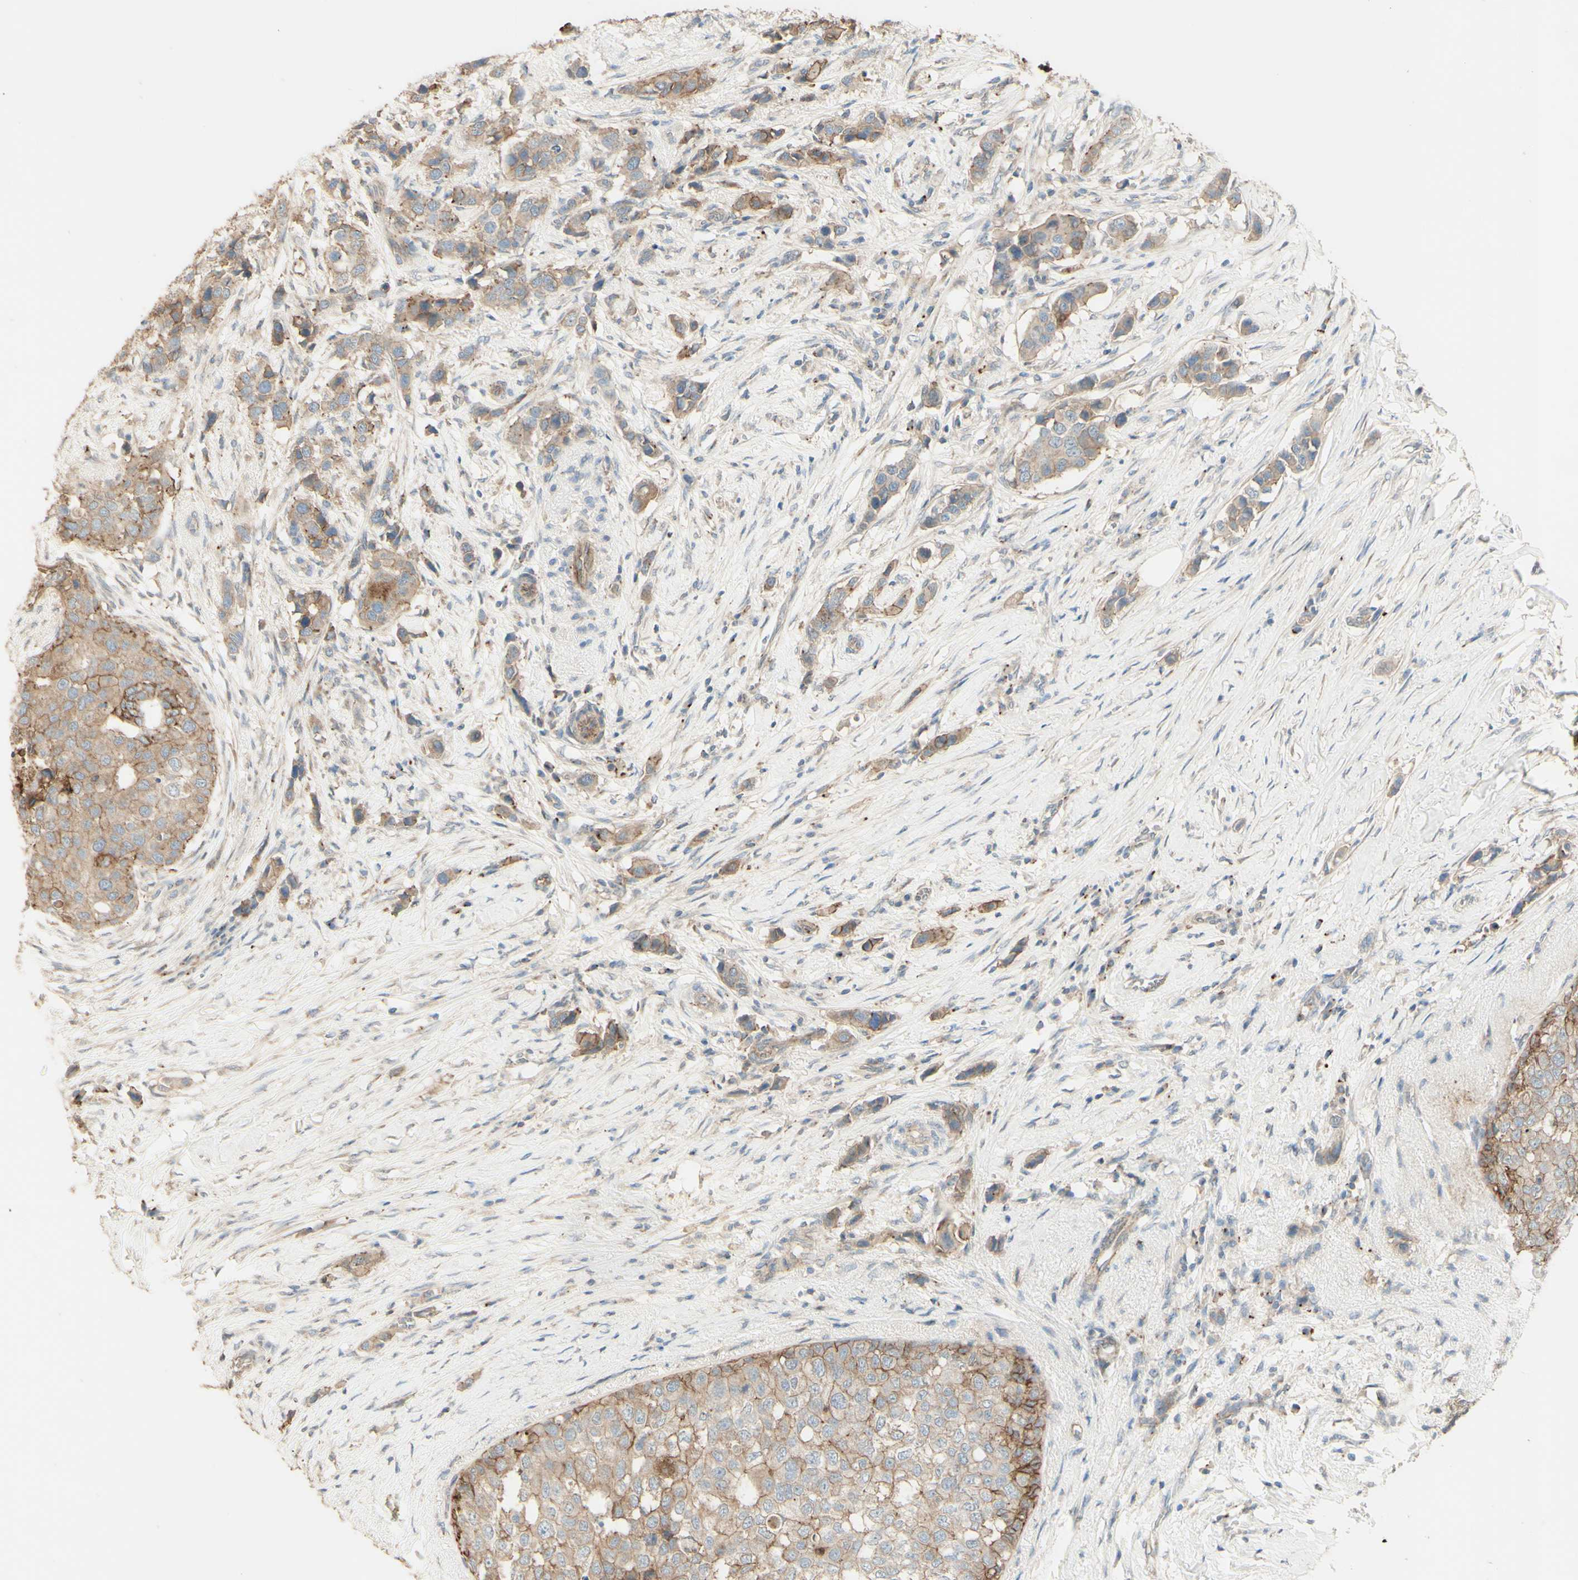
{"staining": {"intensity": "moderate", "quantity": ">75%", "location": "cytoplasmic/membranous"}, "tissue": "breast cancer", "cell_type": "Tumor cells", "image_type": "cancer", "snomed": [{"axis": "morphology", "description": "Normal tissue, NOS"}, {"axis": "morphology", "description": "Duct carcinoma"}, {"axis": "topography", "description": "Breast"}], "caption": "This is a micrograph of IHC staining of breast infiltrating ductal carcinoma, which shows moderate staining in the cytoplasmic/membranous of tumor cells.", "gene": "RNF149", "patient": {"sex": "female", "age": 50}}